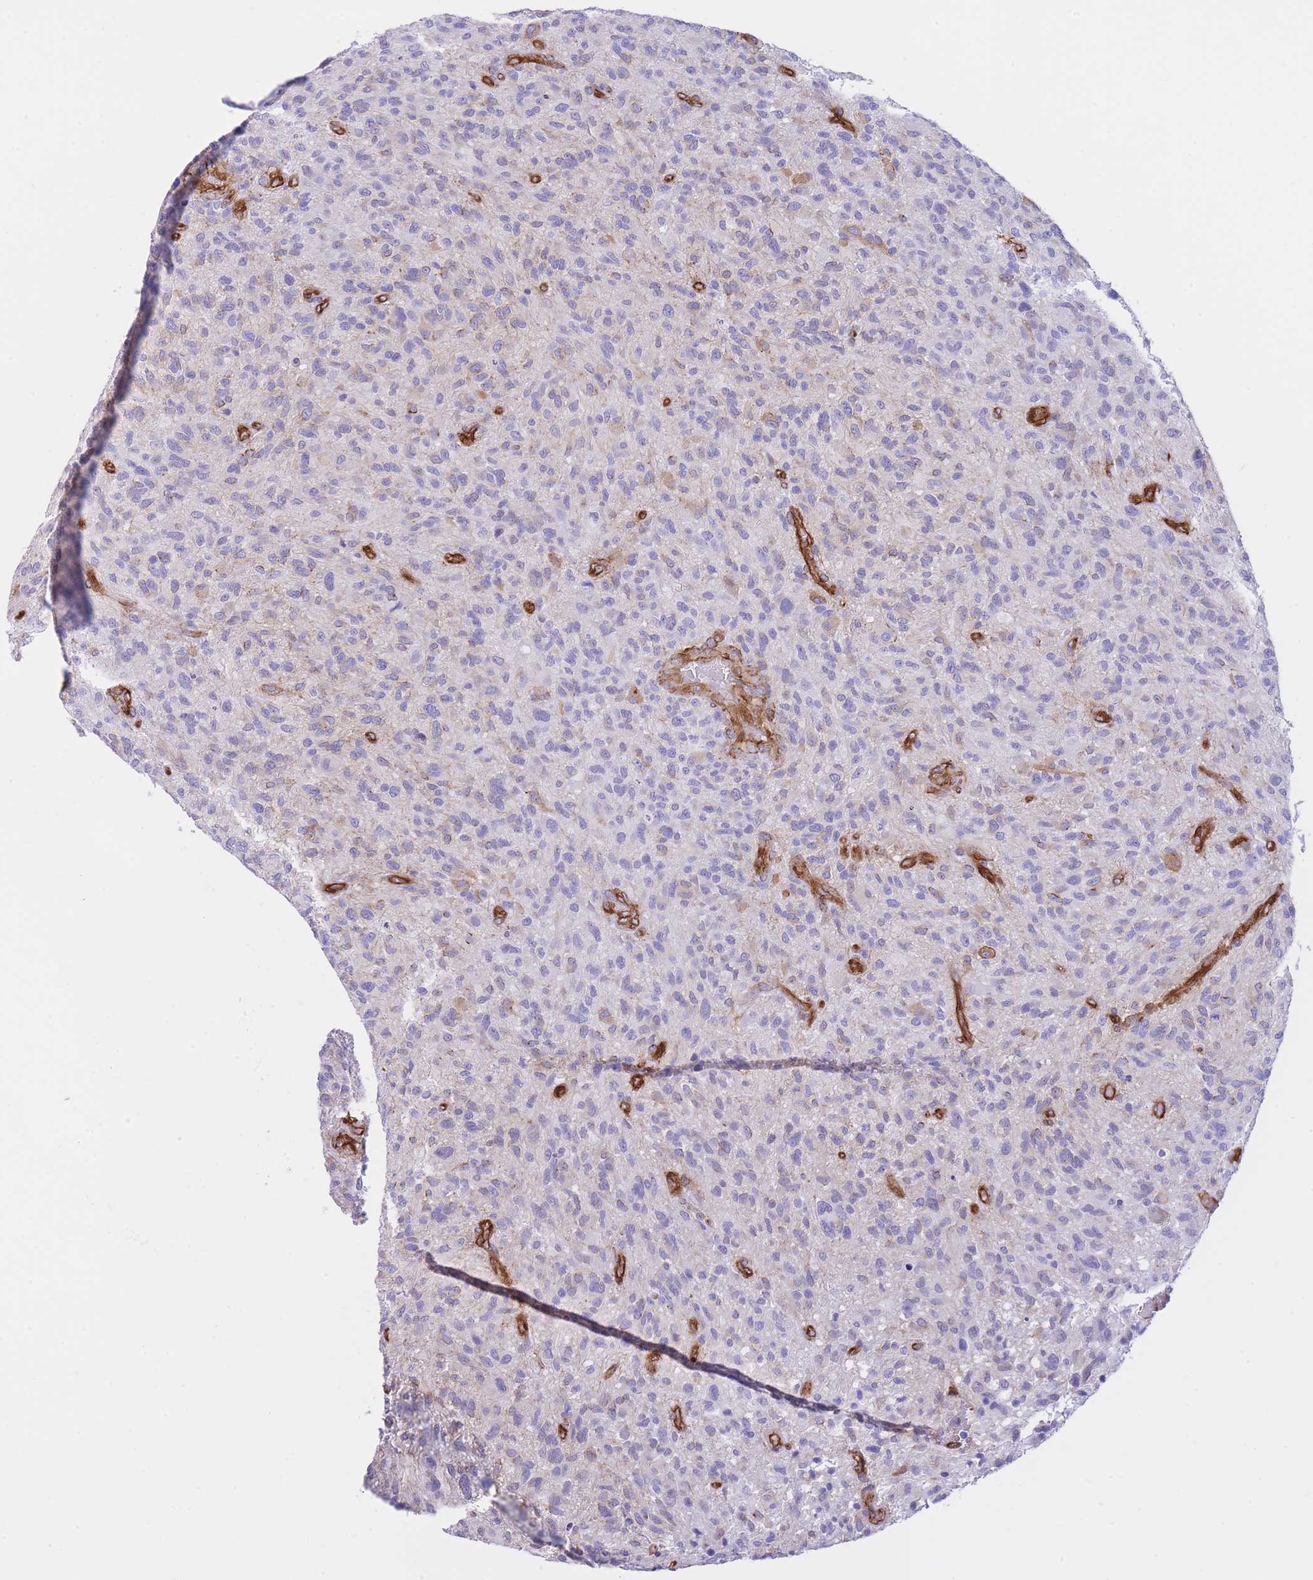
{"staining": {"intensity": "negative", "quantity": "none", "location": "none"}, "tissue": "glioma", "cell_type": "Tumor cells", "image_type": "cancer", "snomed": [{"axis": "morphology", "description": "Glioma, malignant, High grade"}, {"axis": "topography", "description": "Brain"}], "caption": "IHC micrograph of neoplastic tissue: glioma stained with DAB exhibits no significant protein staining in tumor cells.", "gene": "CAVIN1", "patient": {"sex": "male", "age": 47}}